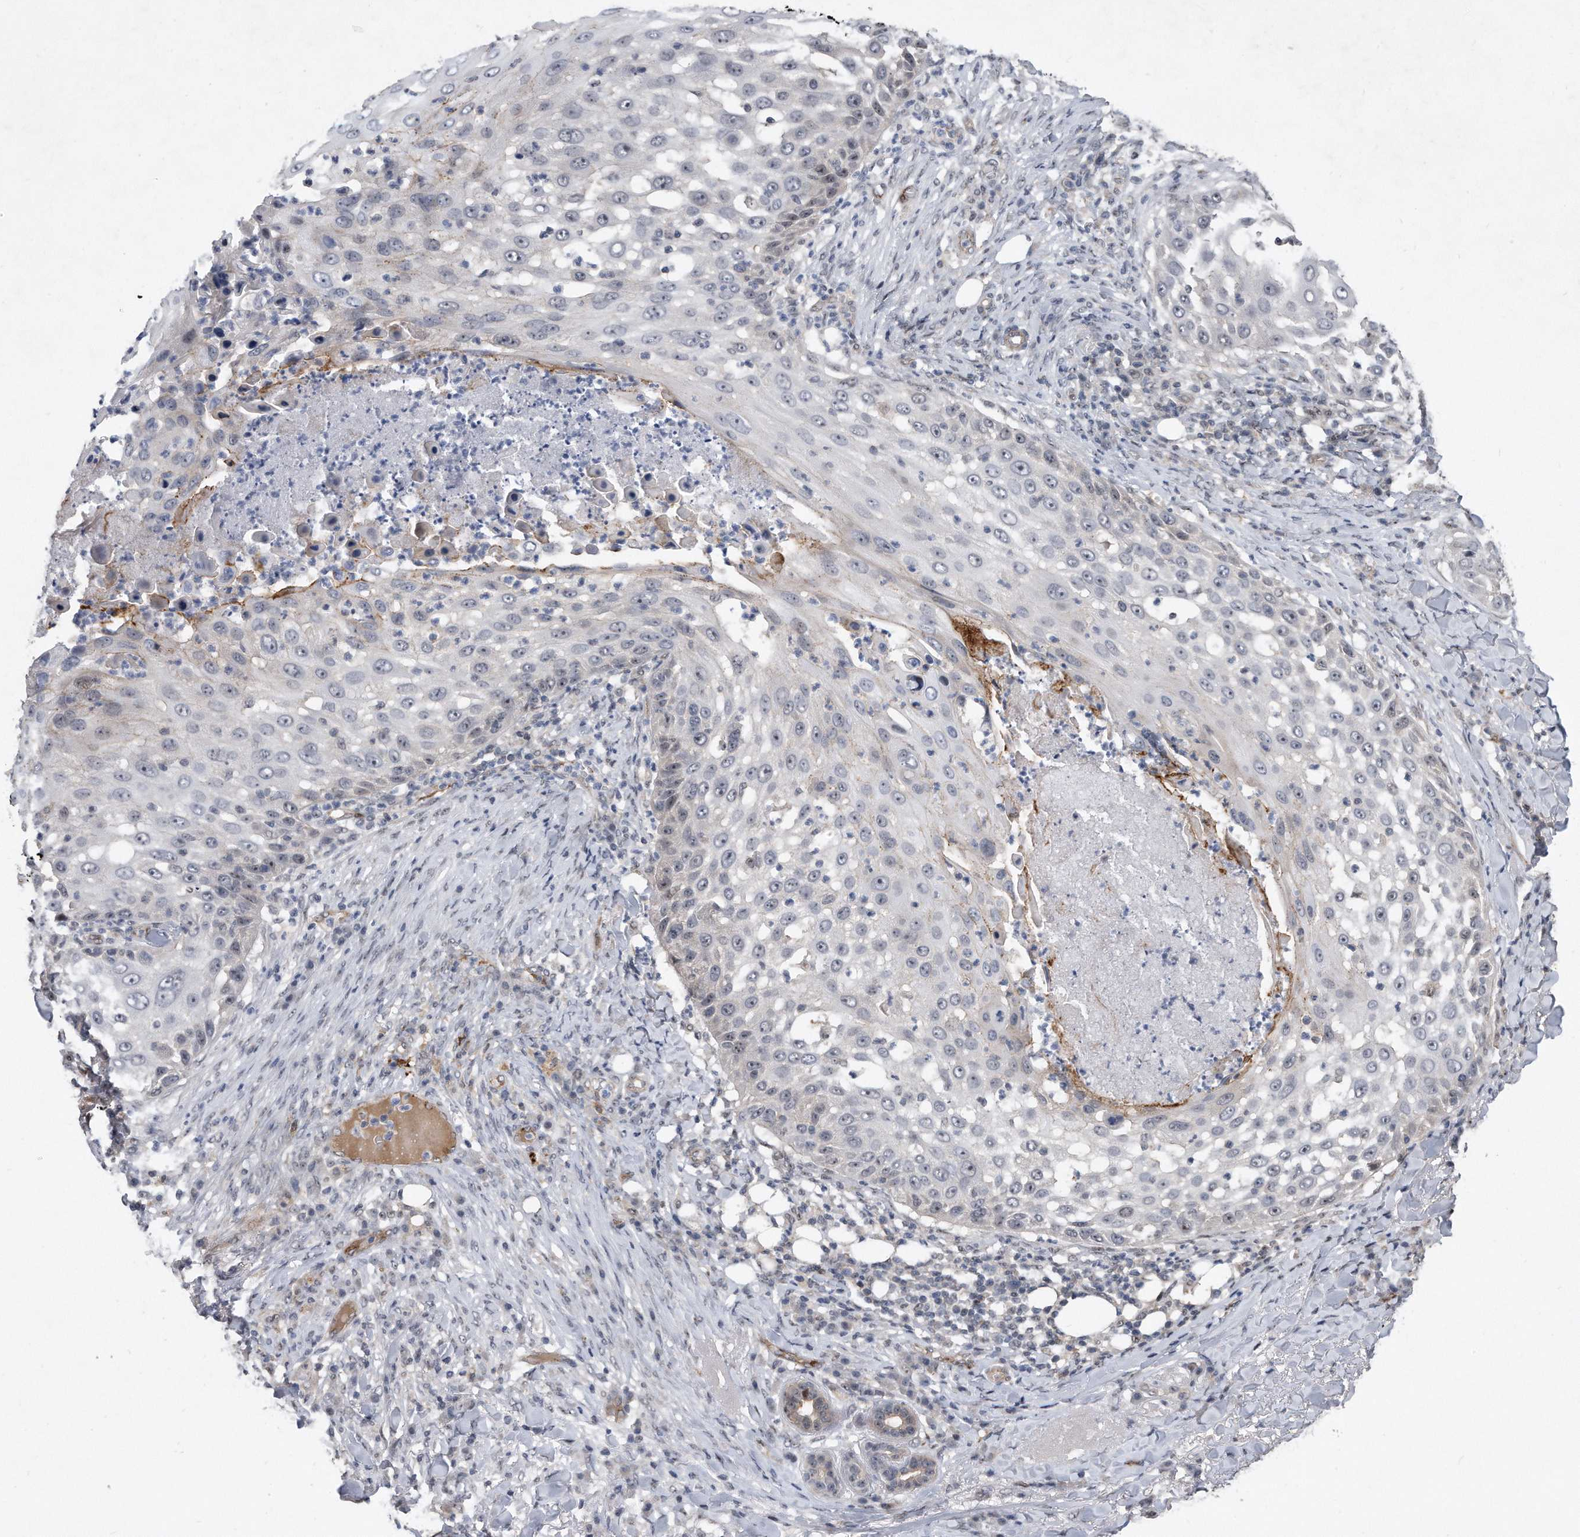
{"staining": {"intensity": "negative", "quantity": "none", "location": "none"}, "tissue": "skin cancer", "cell_type": "Tumor cells", "image_type": "cancer", "snomed": [{"axis": "morphology", "description": "Squamous cell carcinoma, NOS"}, {"axis": "topography", "description": "Skin"}], "caption": "There is no significant expression in tumor cells of skin squamous cell carcinoma.", "gene": "PGBD2", "patient": {"sex": "female", "age": 44}}